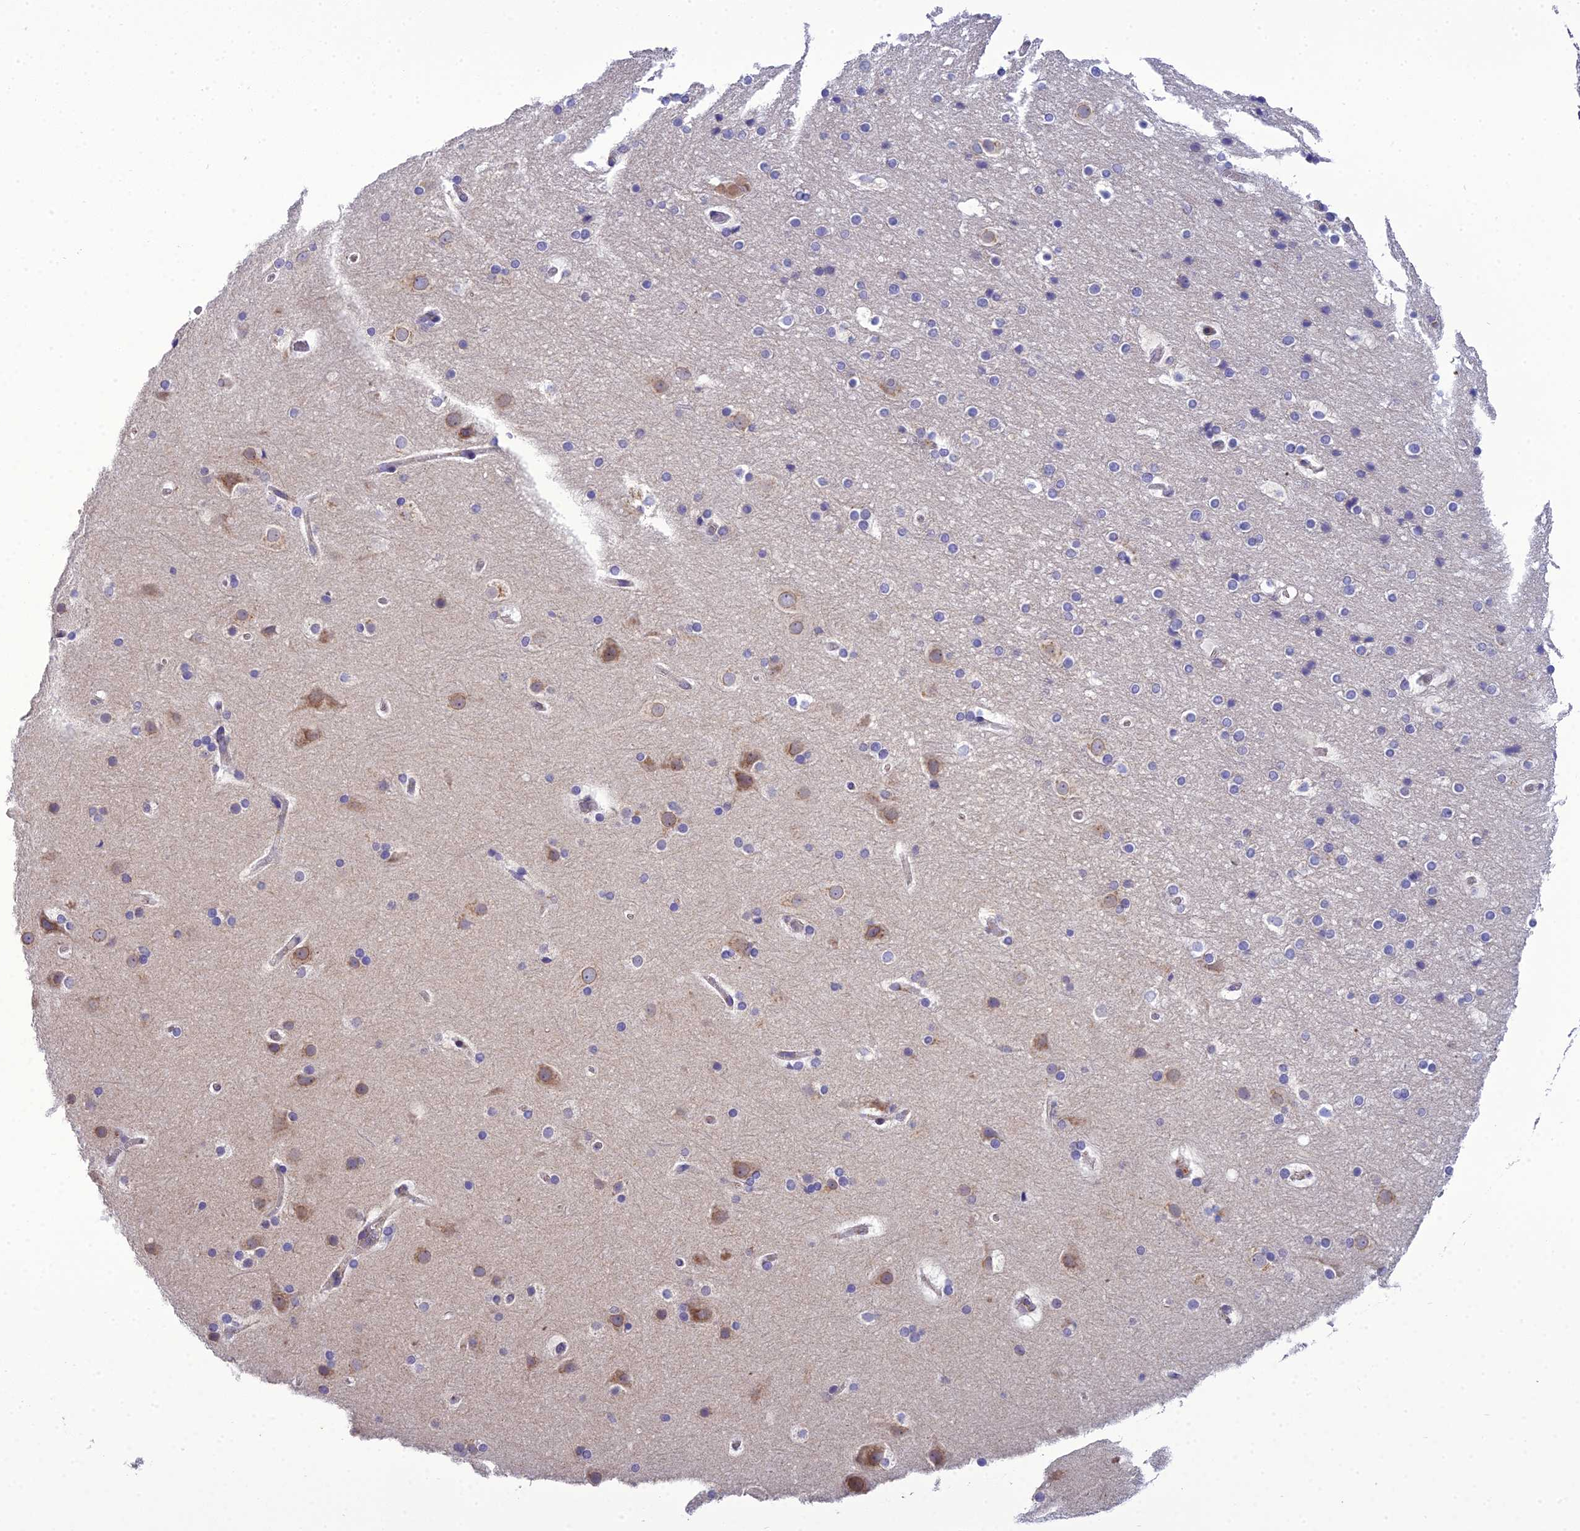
{"staining": {"intensity": "negative", "quantity": "none", "location": "none"}, "tissue": "cerebral cortex", "cell_type": "Endothelial cells", "image_type": "normal", "snomed": [{"axis": "morphology", "description": "Normal tissue, NOS"}, {"axis": "topography", "description": "Cerebral cortex"}], "caption": "Immunohistochemistry photomicrograph of unremarkable human cerebral cortex stained for a protein (brown), which demonstrates no positivity in endothelial cells.", "gene": "GOLPH3", "patient": {"sex": "male", "age": 57}}